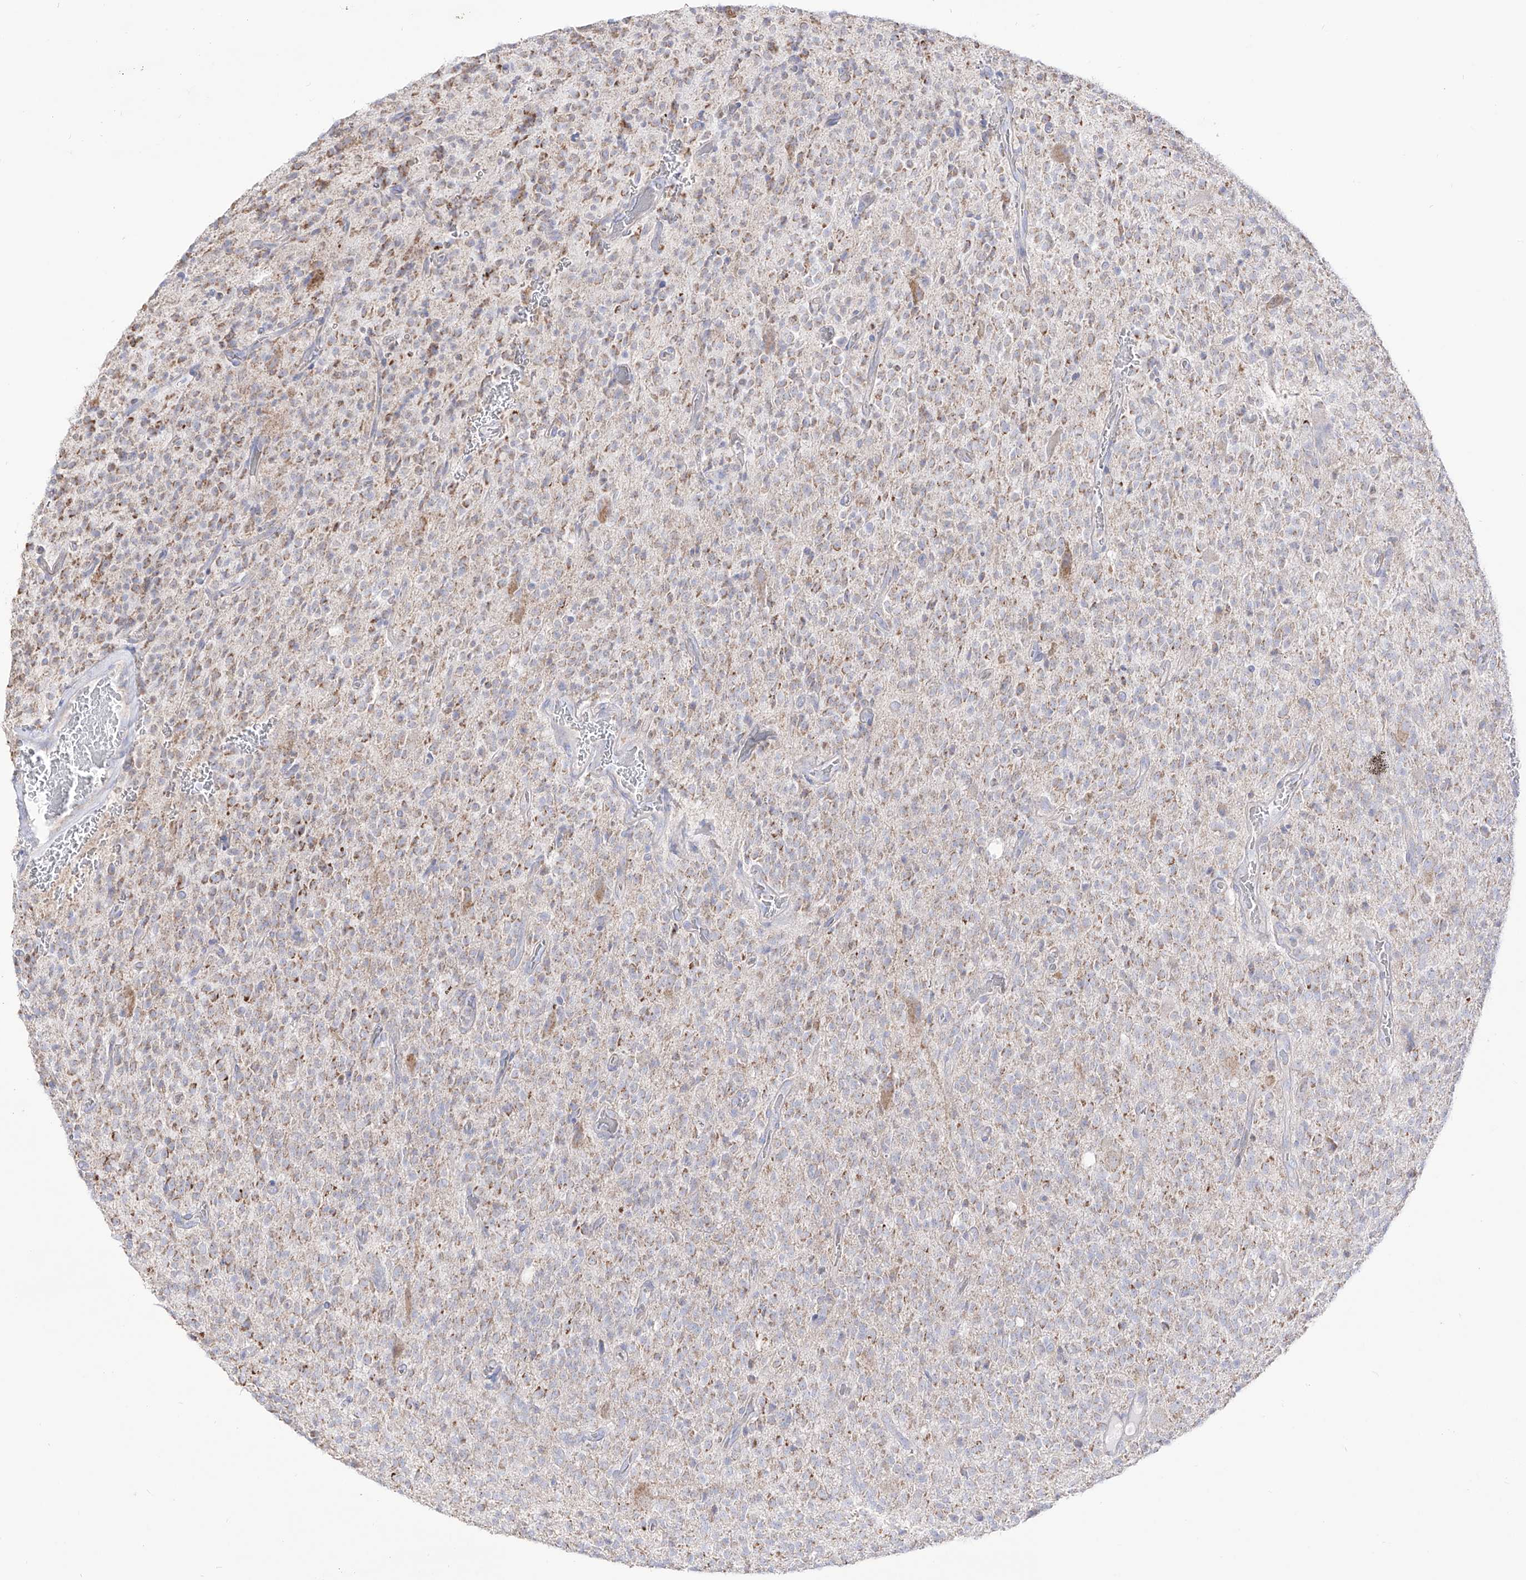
{"staining": {"intensity": "weak", "quantity": "<25%", "location": "cytoplasmic/membranous"}, "tissue": "glioma", "cell_type": "Tumor cells", "image_type": "cancer", "snomed": [{"axis": "morphology", "description": "Glioma, malignant, High grade"}, {"axis": "topography", "description": "Brain"}], "caption": "IHC histopathology image of neoplastic tissue: malignant glioma (high-grade) stained with DAB shows no significant protein positivity in tumor cells.", "gene": "RCHY1", "patient": {"sex": "male", "age": 34}}